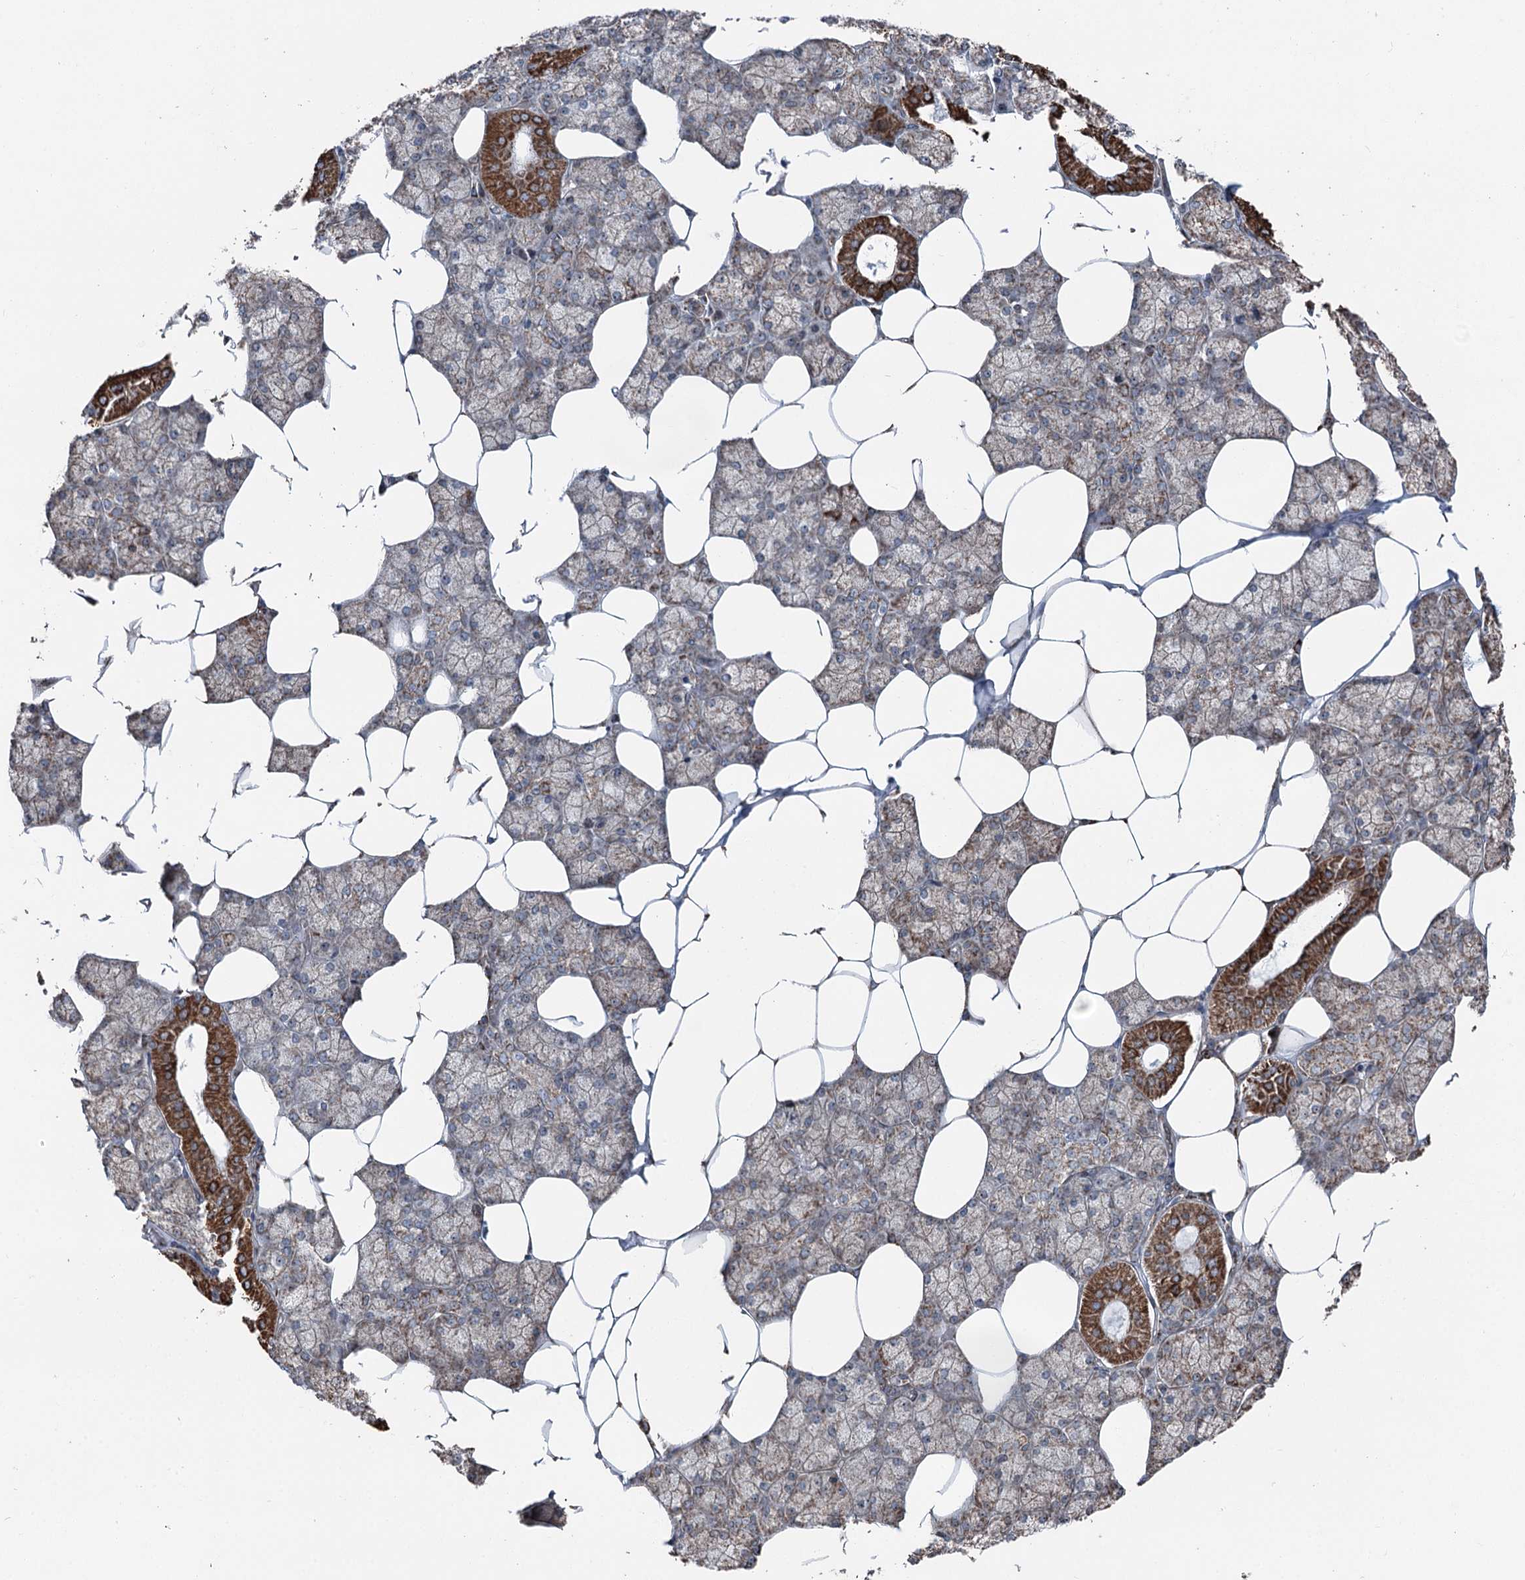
{"staining": {"intensity": "strong", "quantity": "25%-75%", "location": "cytoplasmic/membranous"}, "tissue": "salivary gland", "cell_type": "Glandular cells", "image_type": "normal", "snomed": [{"axis": "morphology", "description": "Normal tissue, NOS"}, {"axis": "topography", "description": "Salivary gland"}], "caption": "A brown stain highlights strong cytoplasmic/membranous positivity of a protein in glandular cells of normal human salivary gland.", "gene": "STEEP1", "patient": {"sex": "male", "age": 62}}